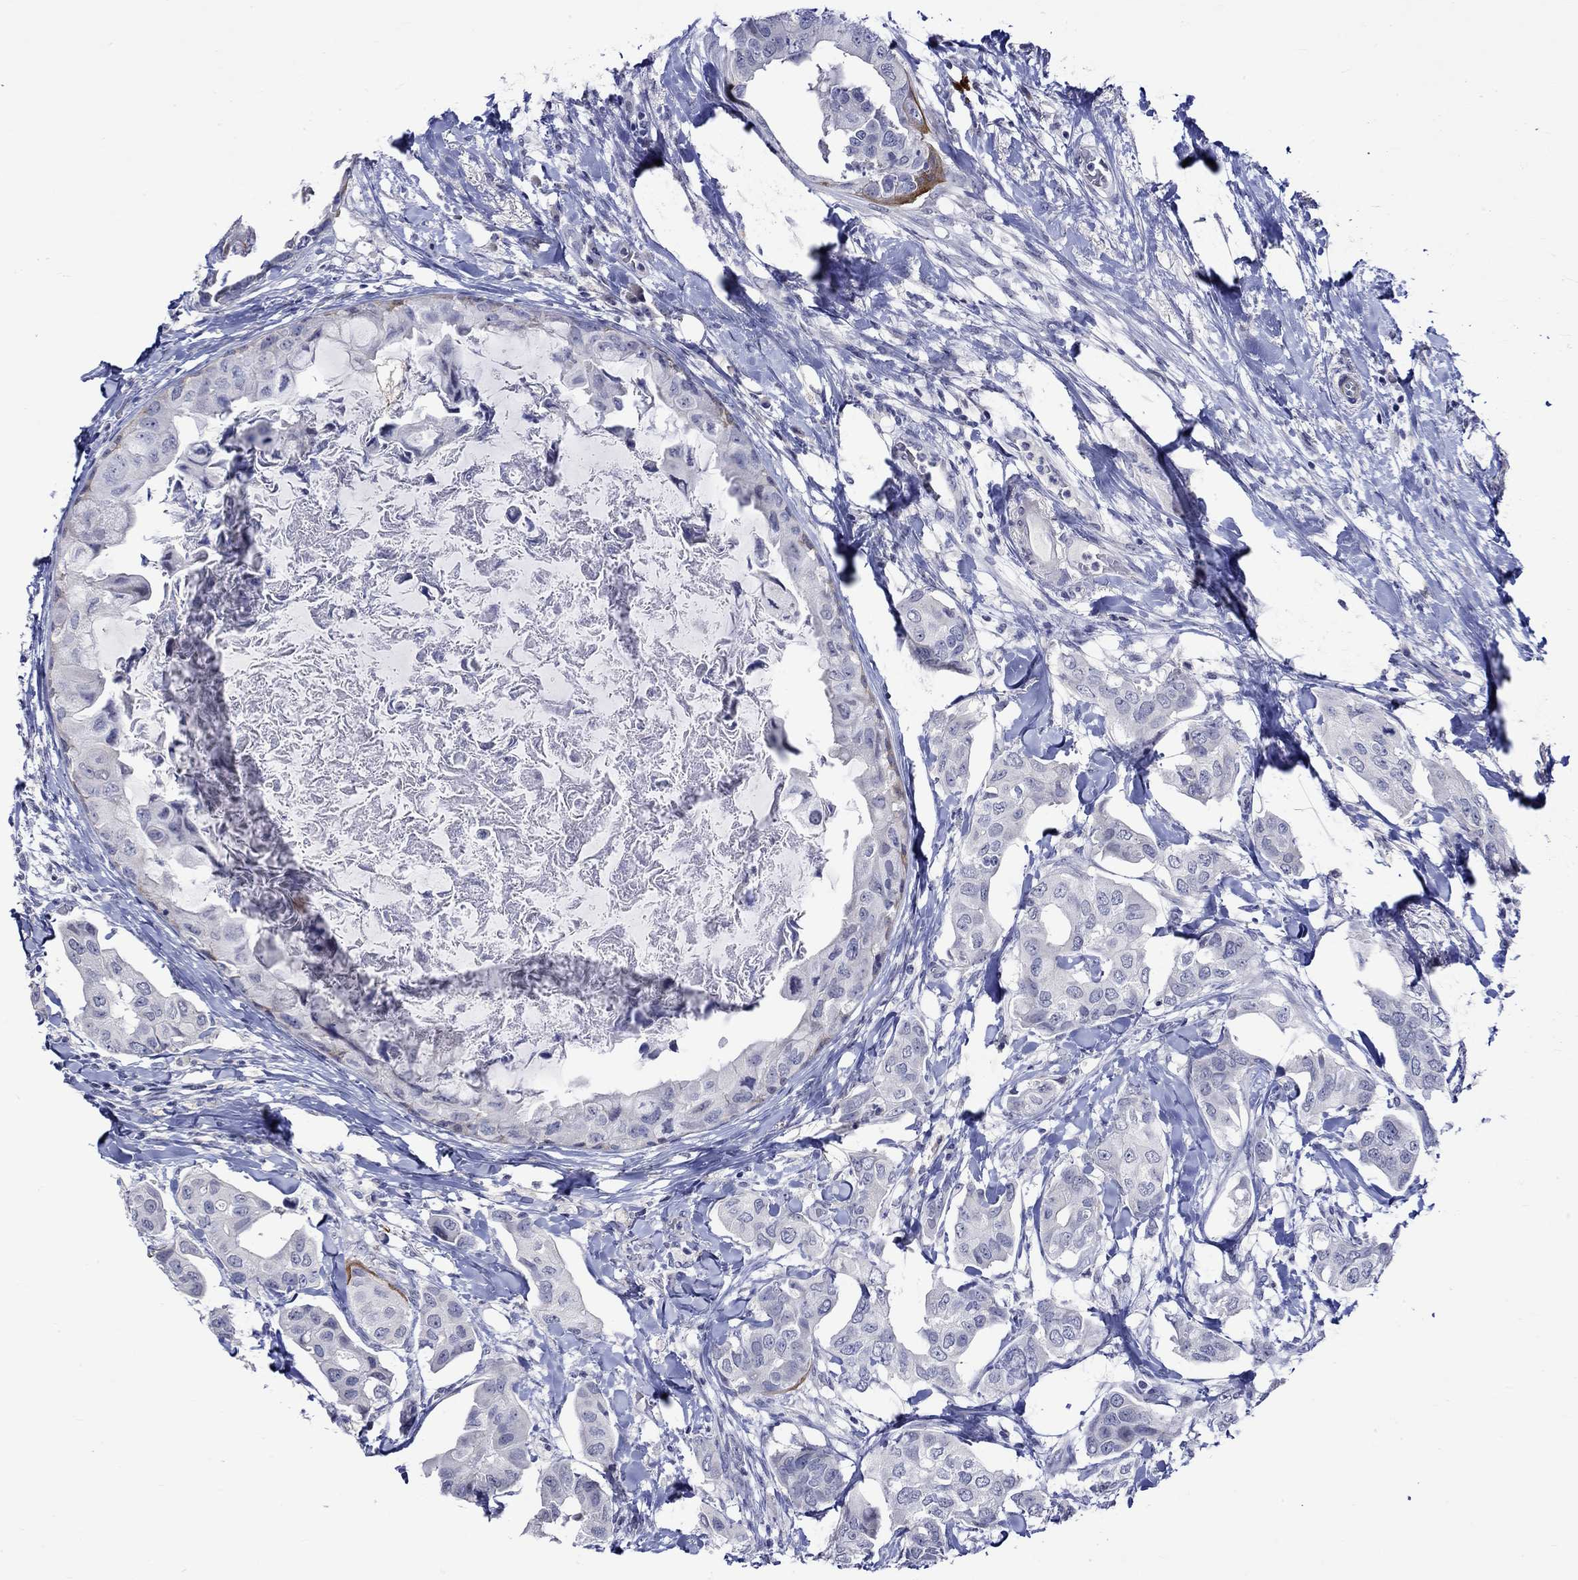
{"staining": {"intensity": "negative", "quantity": "none", "location": "none"}, "tissue": "breast cancer", "cell_type": "Tumor cells", "image_type": "cancer", "snomed": [{"axis": "morphology", "description": "Normal tissue, NOS"}, {"axis": "morphology", "description": "Duct carcinoma"}, {"axis": "topography", "description": "Breast"}], "caption": "This is an immunohistochemistry (IHC) image of human breast cancer (infiltrating ductal carcinoma). There is no expression in tumor cells.", "gene": "CRYAB", "patient": {"sex": "female", "age": 40}}